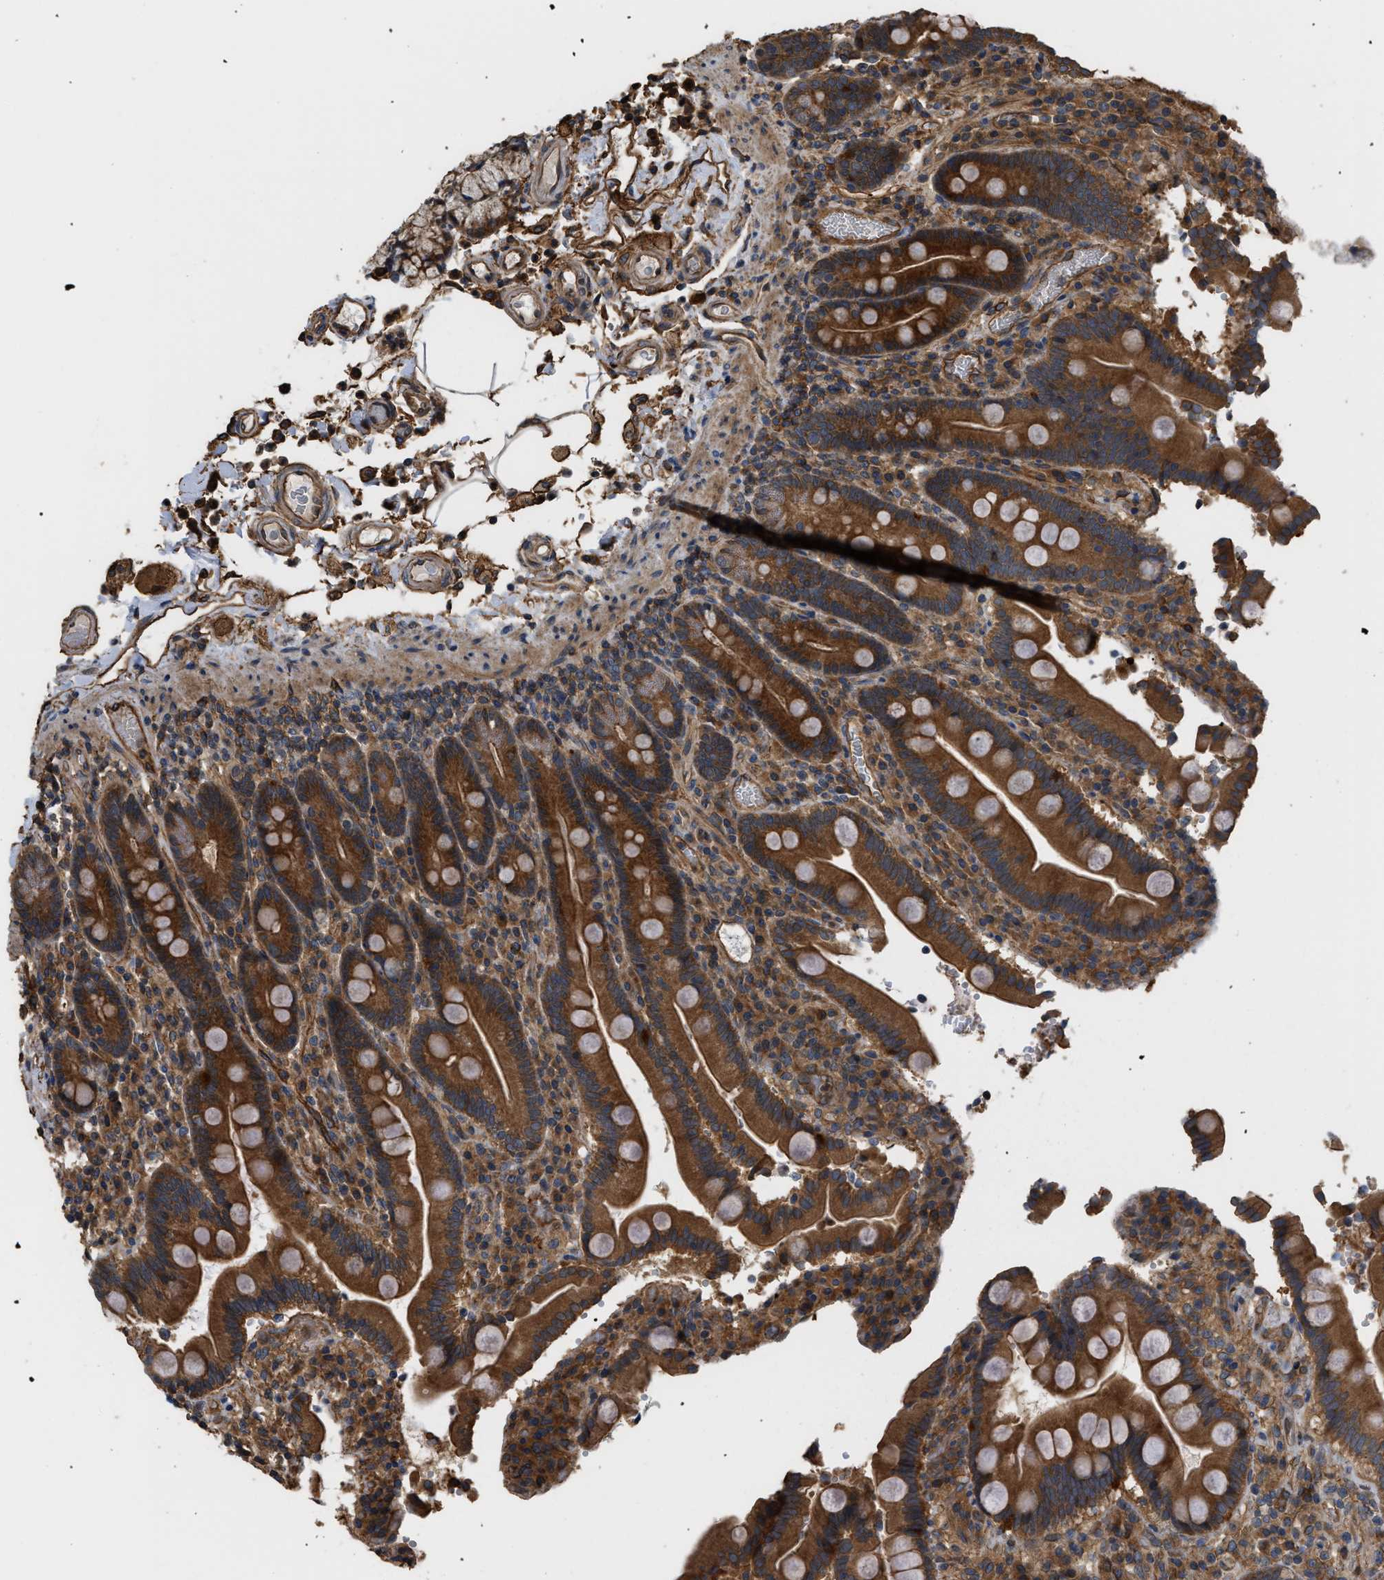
{"staining": {"intensity": "strong", "quantity": ">75%", "location": "cytoplasmic/membranous"}, "tissue": "duodenum", "cell_type": "Glandular cells", "image_type": "normal", "snomed": [{"axis": "morphology", "description": "Normal tissue, NOS"}, {"axis": "topography", "description": "Small intestine, NOS"}], "caption": "Benign duodenum exhibits strong cytoplasmic/membranous expression in about >75% of glandular cells, visualized by immunohistochemistry.", "gene": "DDHD2", "patient": {"sex": "female", "age": 71}}